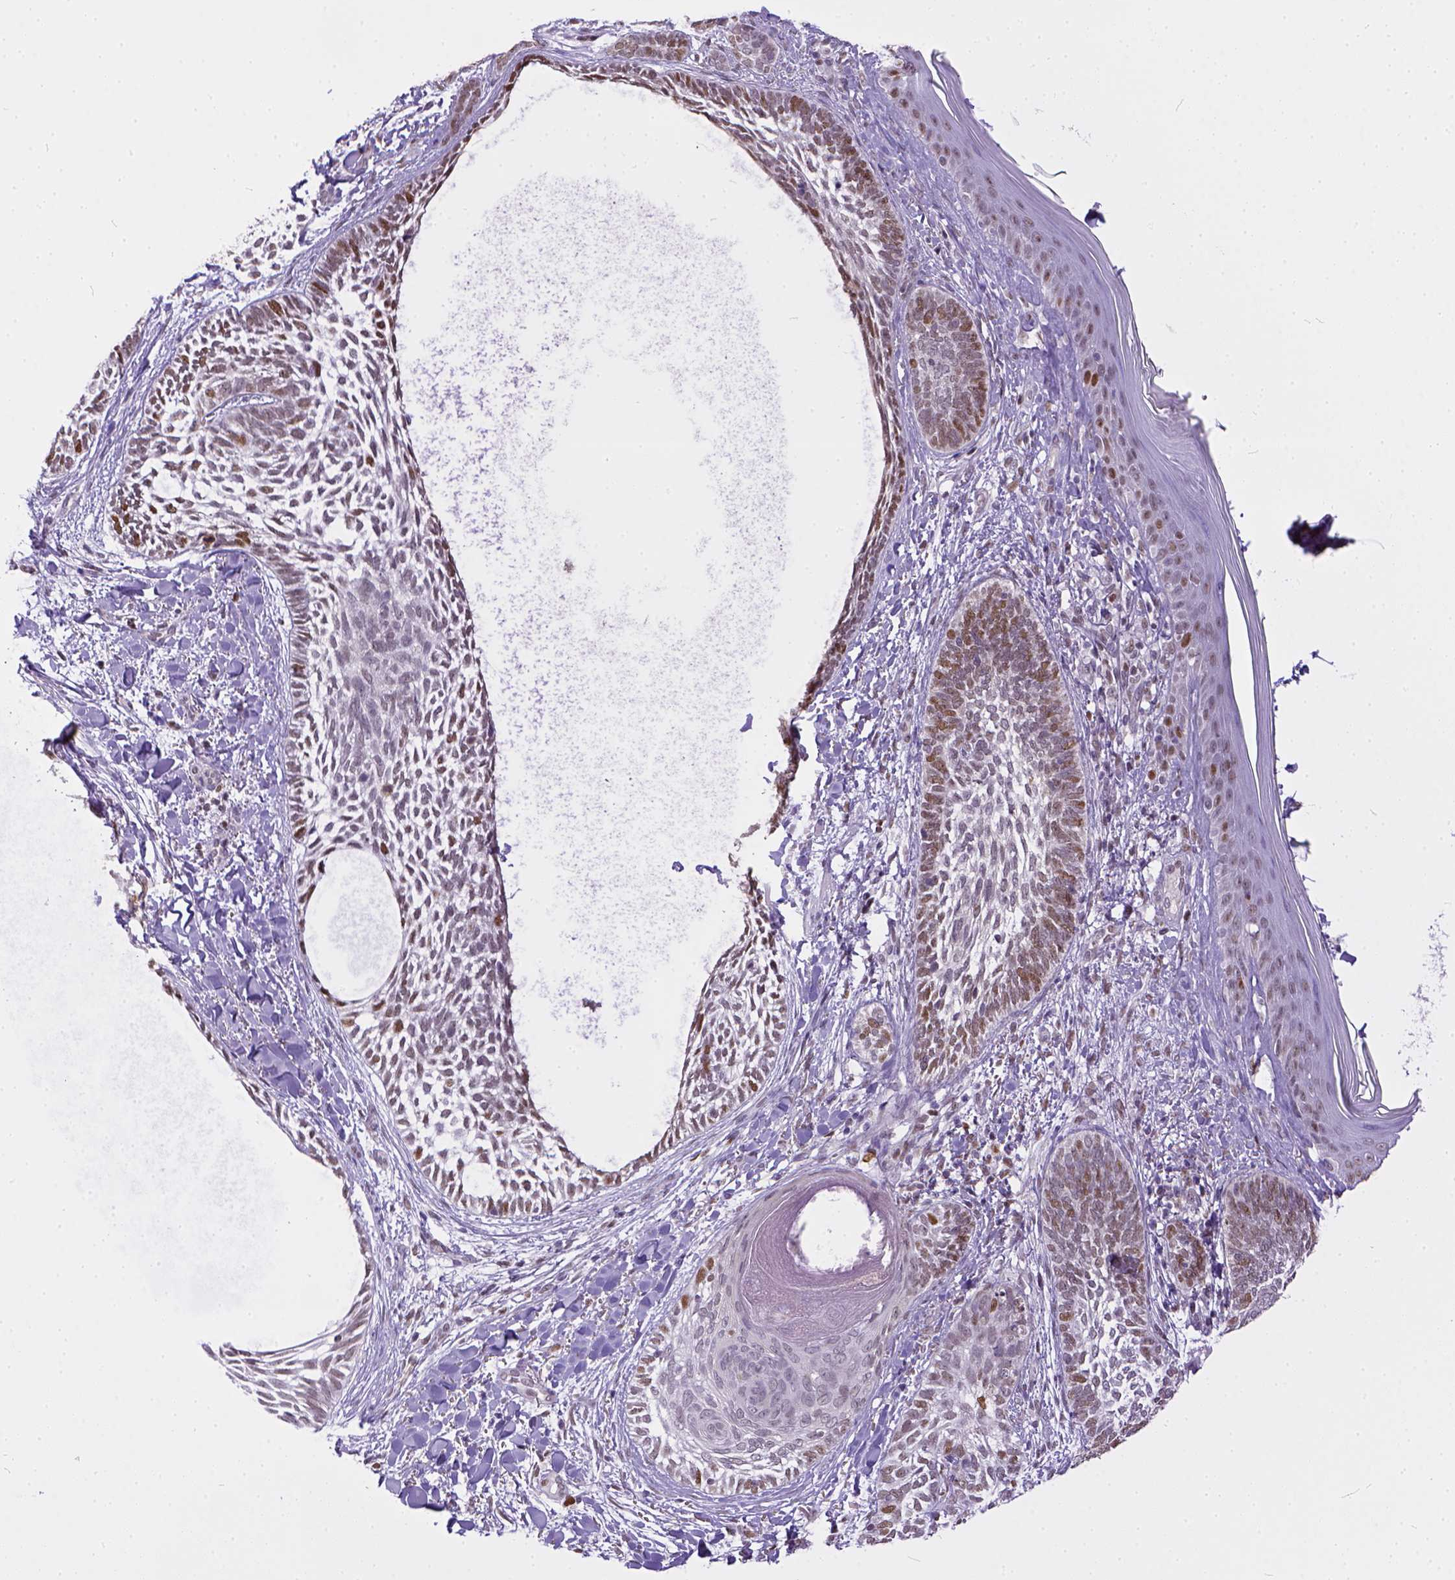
{"staining": {"intensity": "moderate", "quantity": ">75%", "location": "nuclear"}, "tissue": "skin cancer", "cell_type": "Tumor cells", "image_type": "cancer", "snomed": [{"axis": "morphology", "description": "Normal tissue, NOS"}, {"axis": "morphology", "description": "Basal cell carcinoma"}, {"axis": "topography", "description": "Skin"}], "caption": "Basal cell carcinoma (skin) stained with a brown dye displays moderate nuclear positive positivity in approximately >75% of tumor cells.", "gene": "ERCC1", "patient": {"sex": "male", "age": 46}}